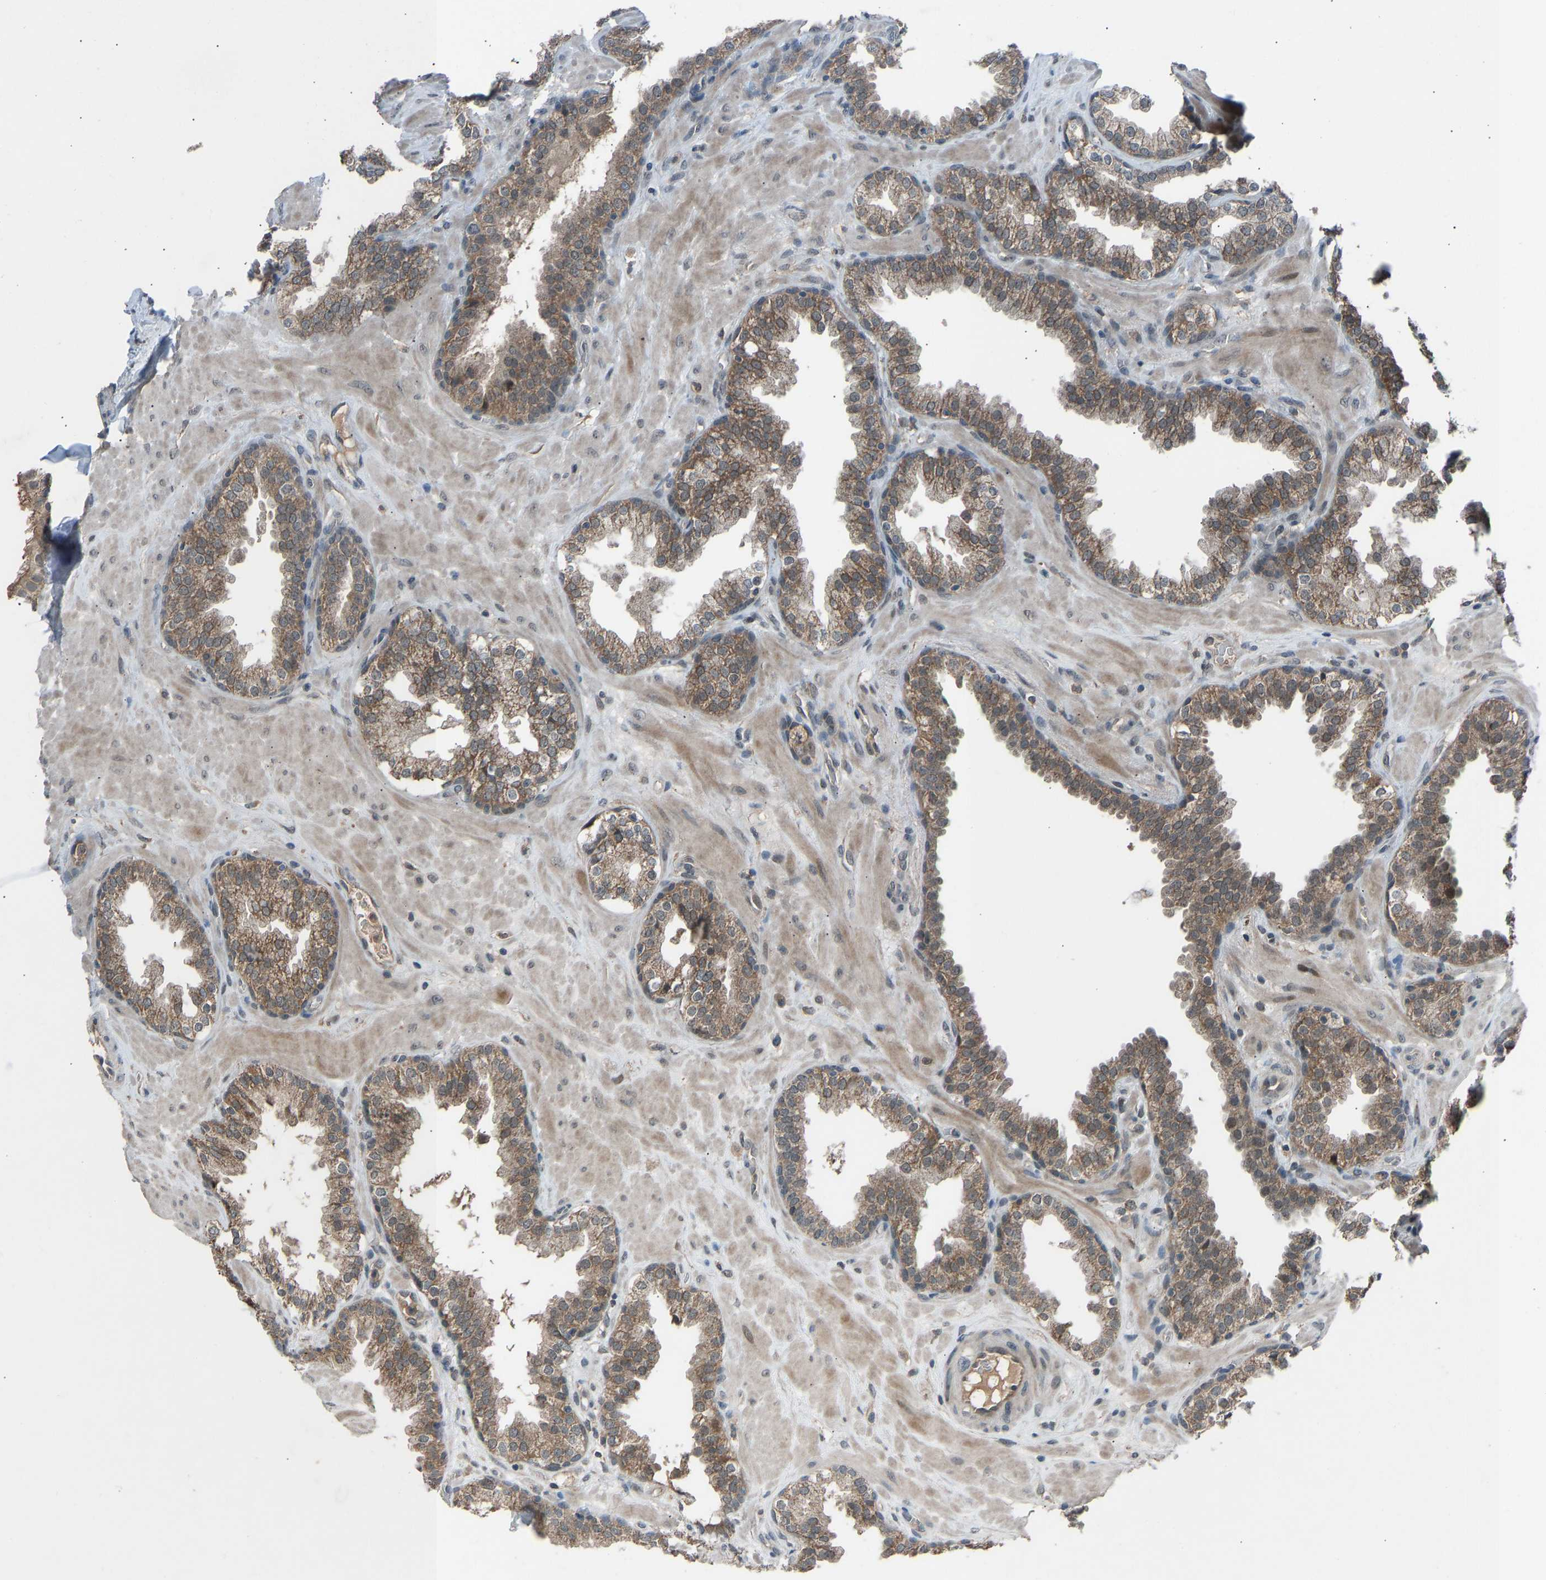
{"staining": {"intensity": "moderate", "quantity": ">75%", "location": "cytoplasmic/membranous,nuclear"}, "tissue": "prostate", "cell_type": "Glandular cells", "image_type": "normal", "snomed": [{"axis": "morphology", "description": "Normal tissue, NOS"}, {"axis": "topography", "description": "Prostate"}], "caption": "Immunohistochemical staining of benign prostate demonstrates >75% levels of moderate cytoplasmic/membranous,nuclear protein staining in about >75% of glandular cells. The staining was performed using DAB (3,3'-diaminobenzidine) to visualize the protein expression in brown, while the nuclei were stained in blue with hematoxylin (Magnification: 20x).", "gene": "SLC43A1", "patient": {"sex": "male", "age": 51}}